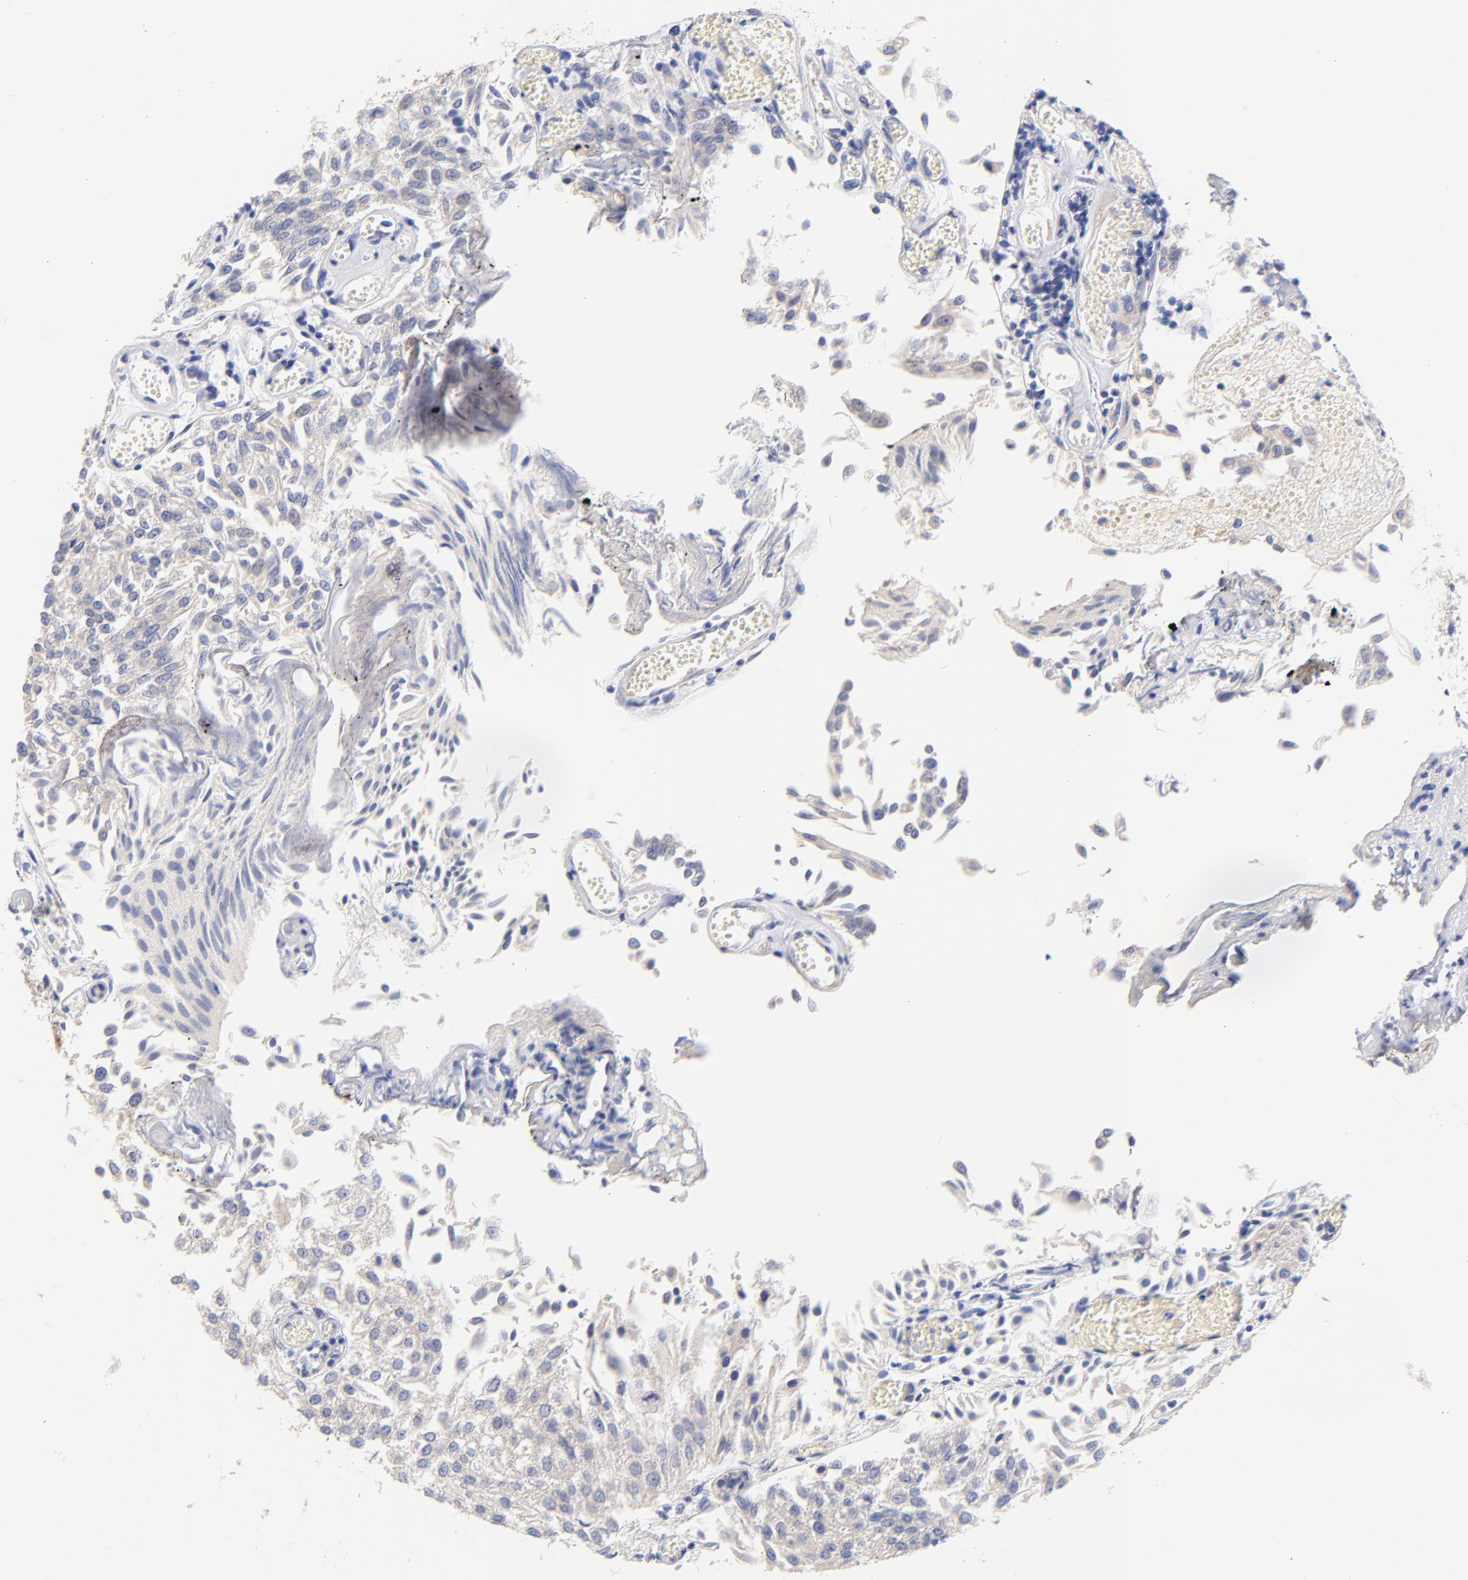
{"staining": {"intensity": "weak", "quantity": ">75%", "location": "cytoplasmic/membranous"}, "tissue": "urothelial cancer", "cell_type": "Tumor cells", "image_type": "cancer", "snomed": [{"axis": "morphology", "description": "Urothelial carcinoma, Low grade"}, {"axis": "topography", "description": "Urinary bladder"}], "caption": "Immunohistochemical staining of low-grade urothelial carcinoma displays low levels of weak cytoplasmic/membranous protein positivity in about >75% of tumor cells. (DAB (3,3'-diaminobenzidine) IHC with brightfield microscopy, high magnification).", "gene": "TNFRSF13C", "patient": {"sex": "male", "age": 86}}